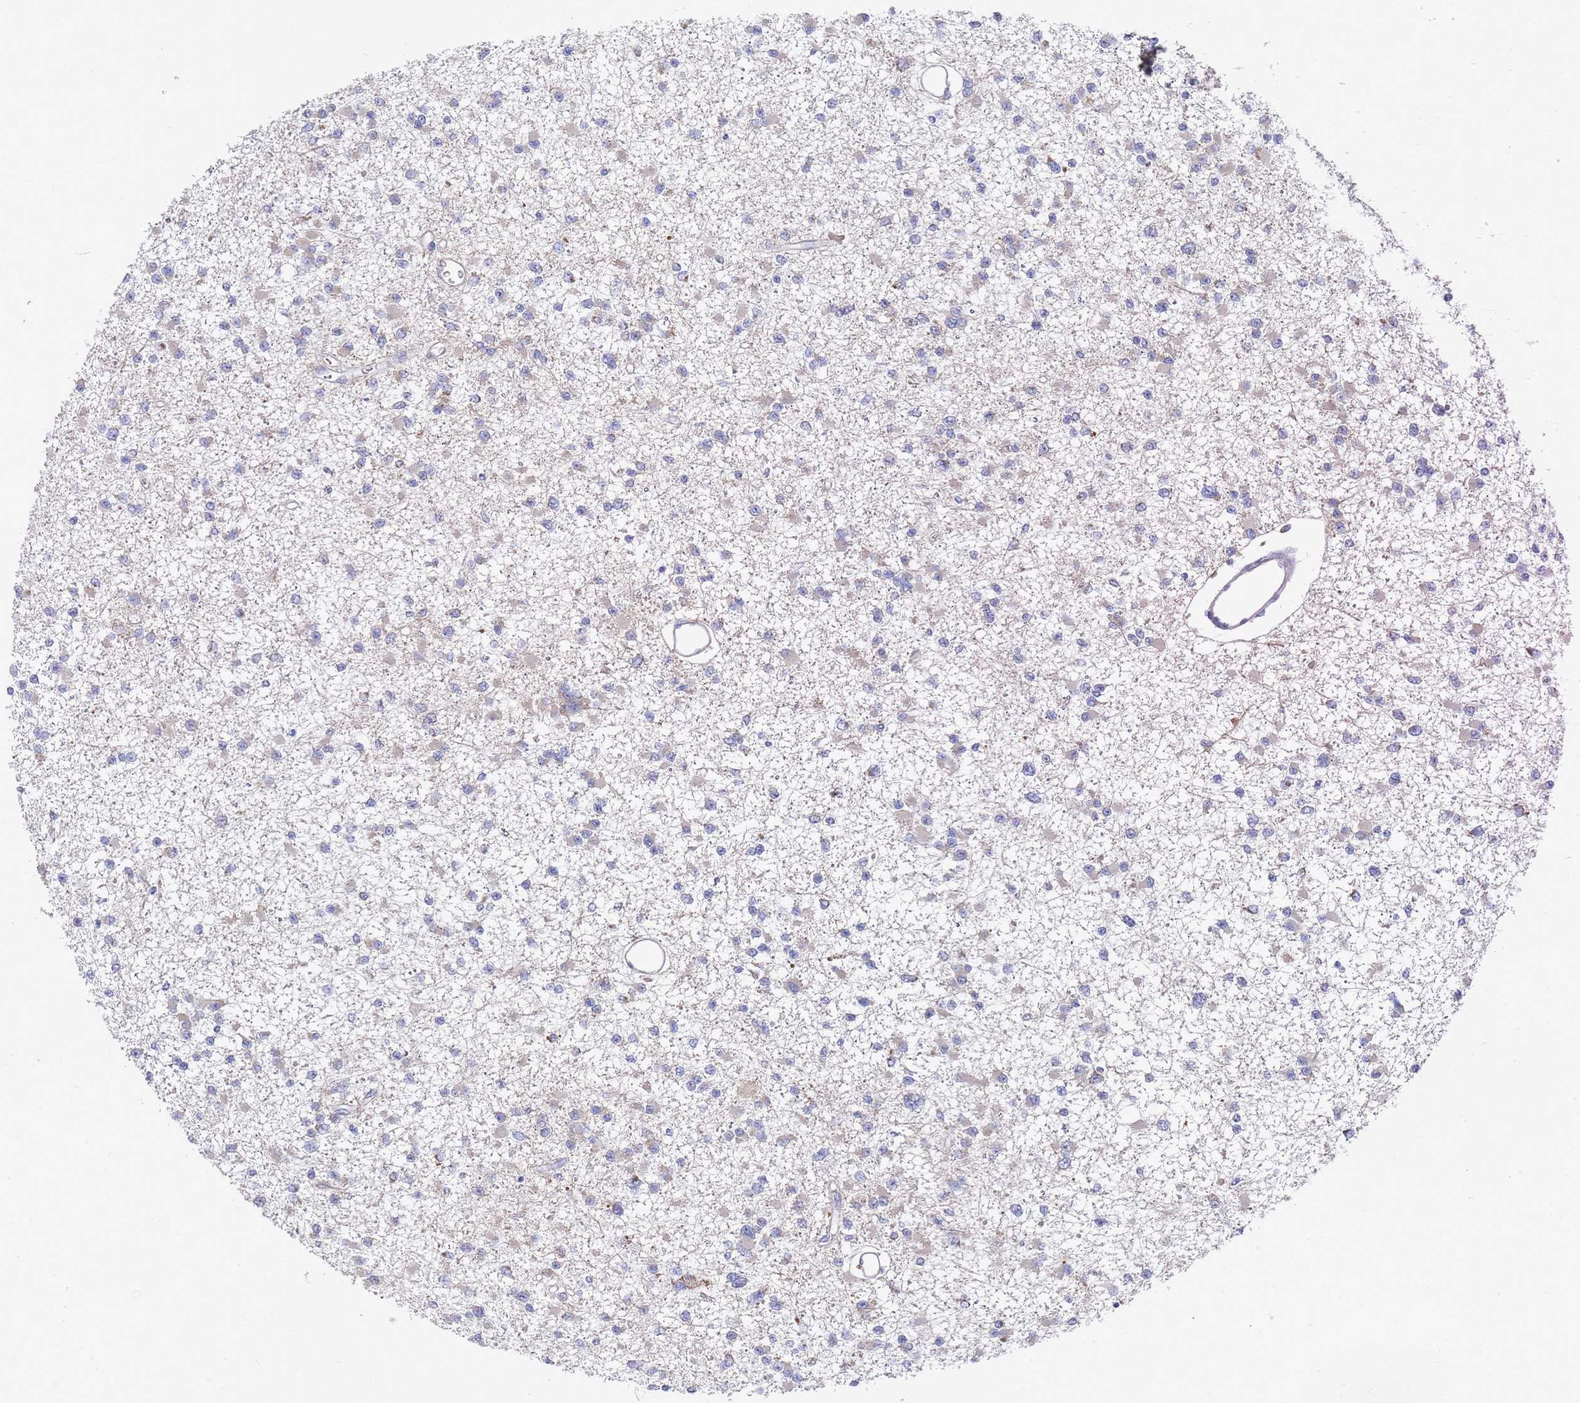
{"staining": {"intensity": "weak", "quantity": "<25%", "location": "cytoplasmic/membranous"}, "tissue": "glioma", "cell_type": "Tumor cells", "image_type": "cancer", "snomed": [{"axis": "morphology", "description": "Glioma, malignant, Low grade"}, {"axis": "topography", "description": "Brain"}], "caption": "A high-resolution micrograph shows immunohistochemistry staining of malignant glioma (low-grade), which shows no significant expression in tumor cells. (IHC, brightfield microscopy, high magnification).", "gene": "NPEPPS", "patient": {"sex": "female", "age": 22}}